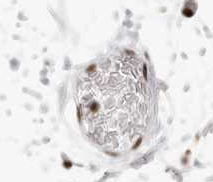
{"staining": {"intensity": "moderate", "quantity": ">75%", "location": "nuclear"}, "tissue": "adipose tissue", "cell_type": "Adipocytes", "image_type": "normal", "snomed": [{"axis": "morphology", "description": "Normal tissue, NOS"}, {"axis": "topography", "description": "Soft tissue"}], "caption": "Adipocytes demonstrate moderate nuclear positivity in approximately >75% of cells in unremarkable adipose tissue.", "gene": "IQGAP3", "patient": {"sex": "male", "age": 72}}